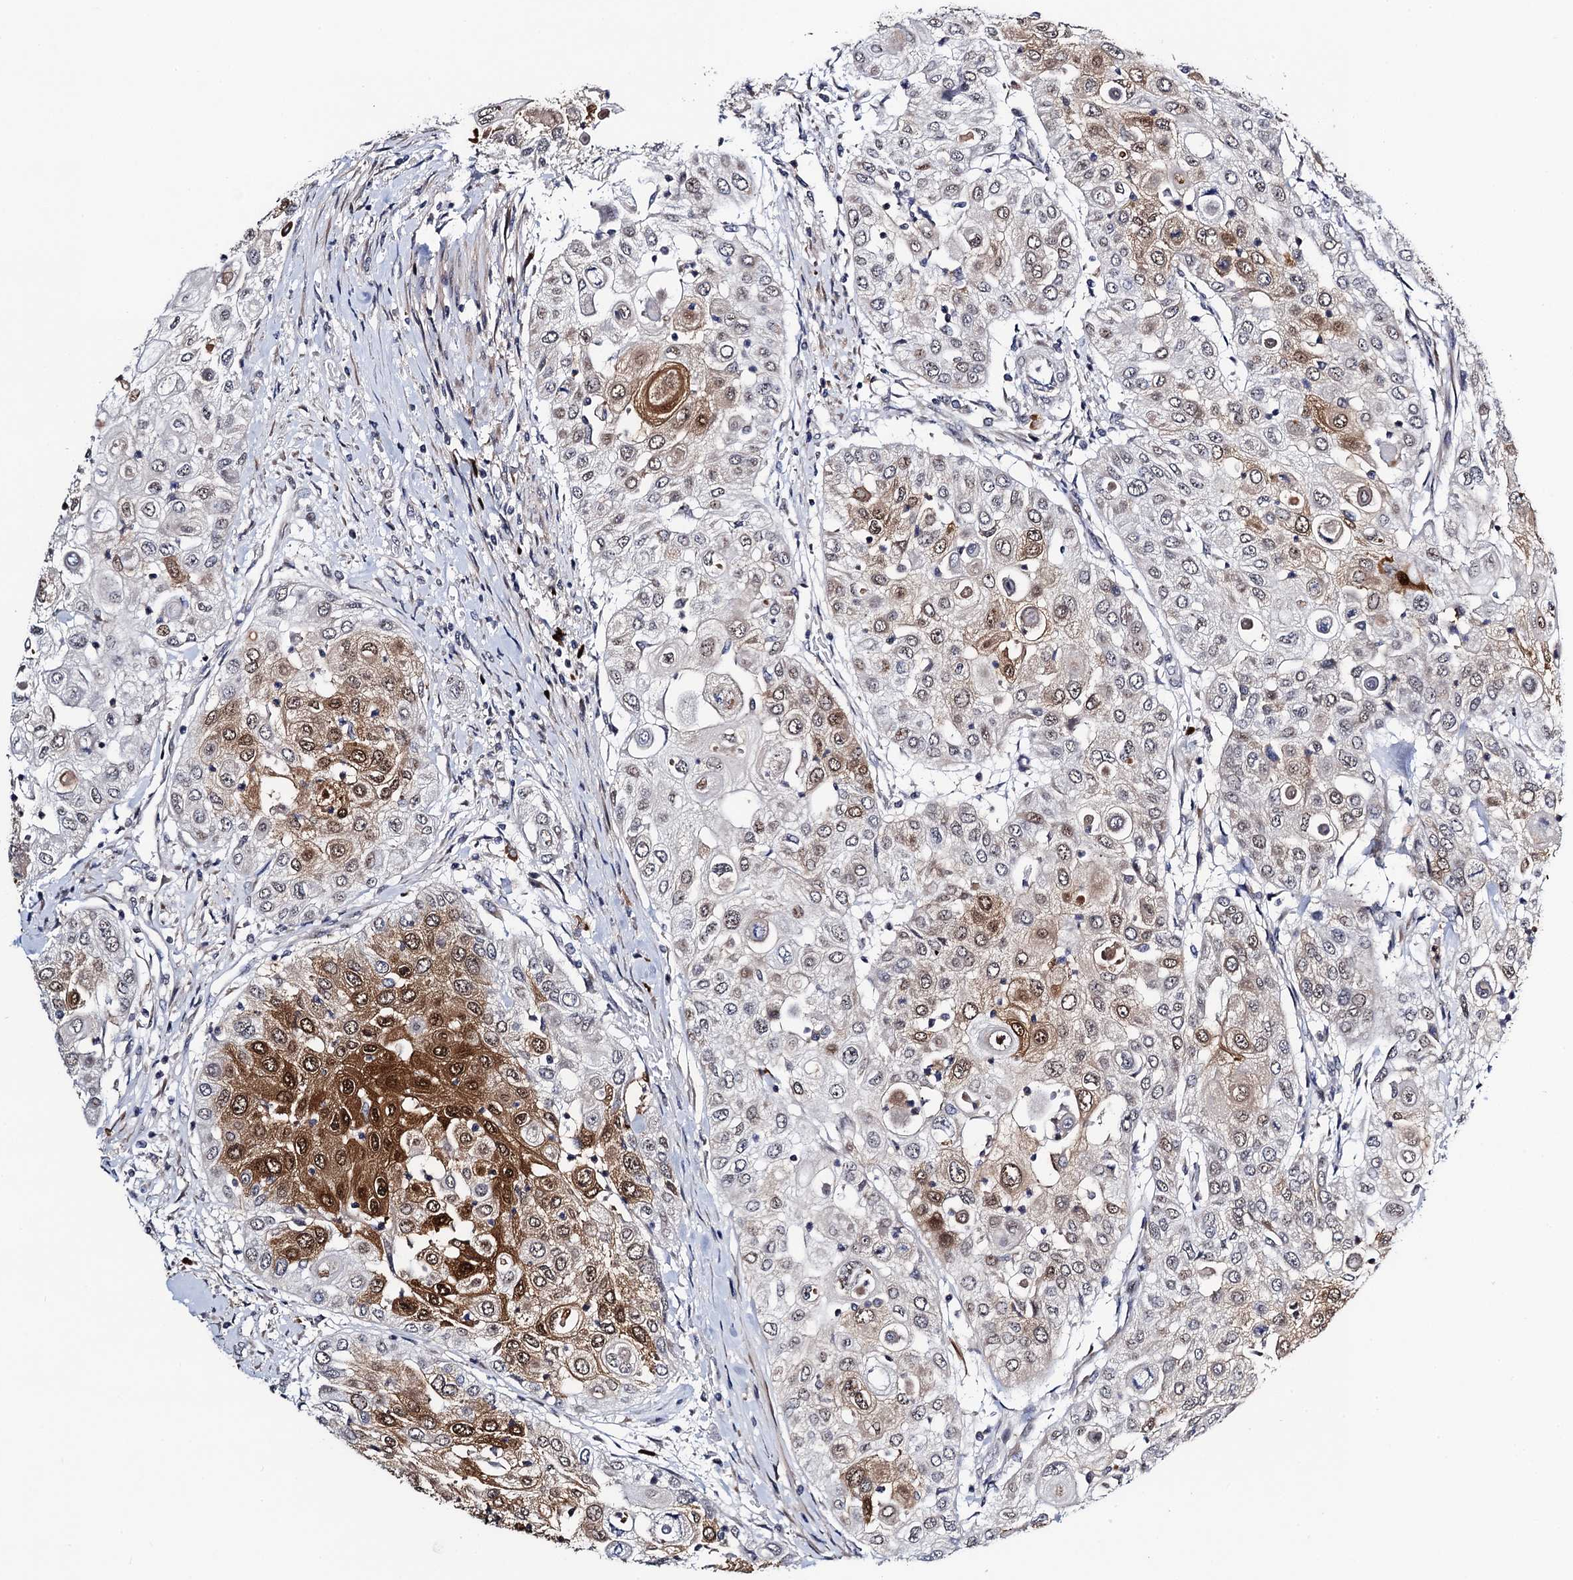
{"staining": {"intensity": "moderate", "quantity": "25%-75%", "location": "cytoplasmic/membranous,nuclear"}, "tissue": "urothelial cancer", "cell_type": "Tumor cells", "image_type": "cancer", "snomed": [{"axis": "morphology", "description": "Urothelial carcinoma, High grade"}, {"axis": "topography", "description": "Urinary bladder"}], "caption": "A histopathology image of urothelial cancer stained for a protein displays moderate cytoplasmic/membranous and nuclear brown staining in tumor cells.", "gene": "FAM222A", "patient": {"sex": "female", "age": 79}}